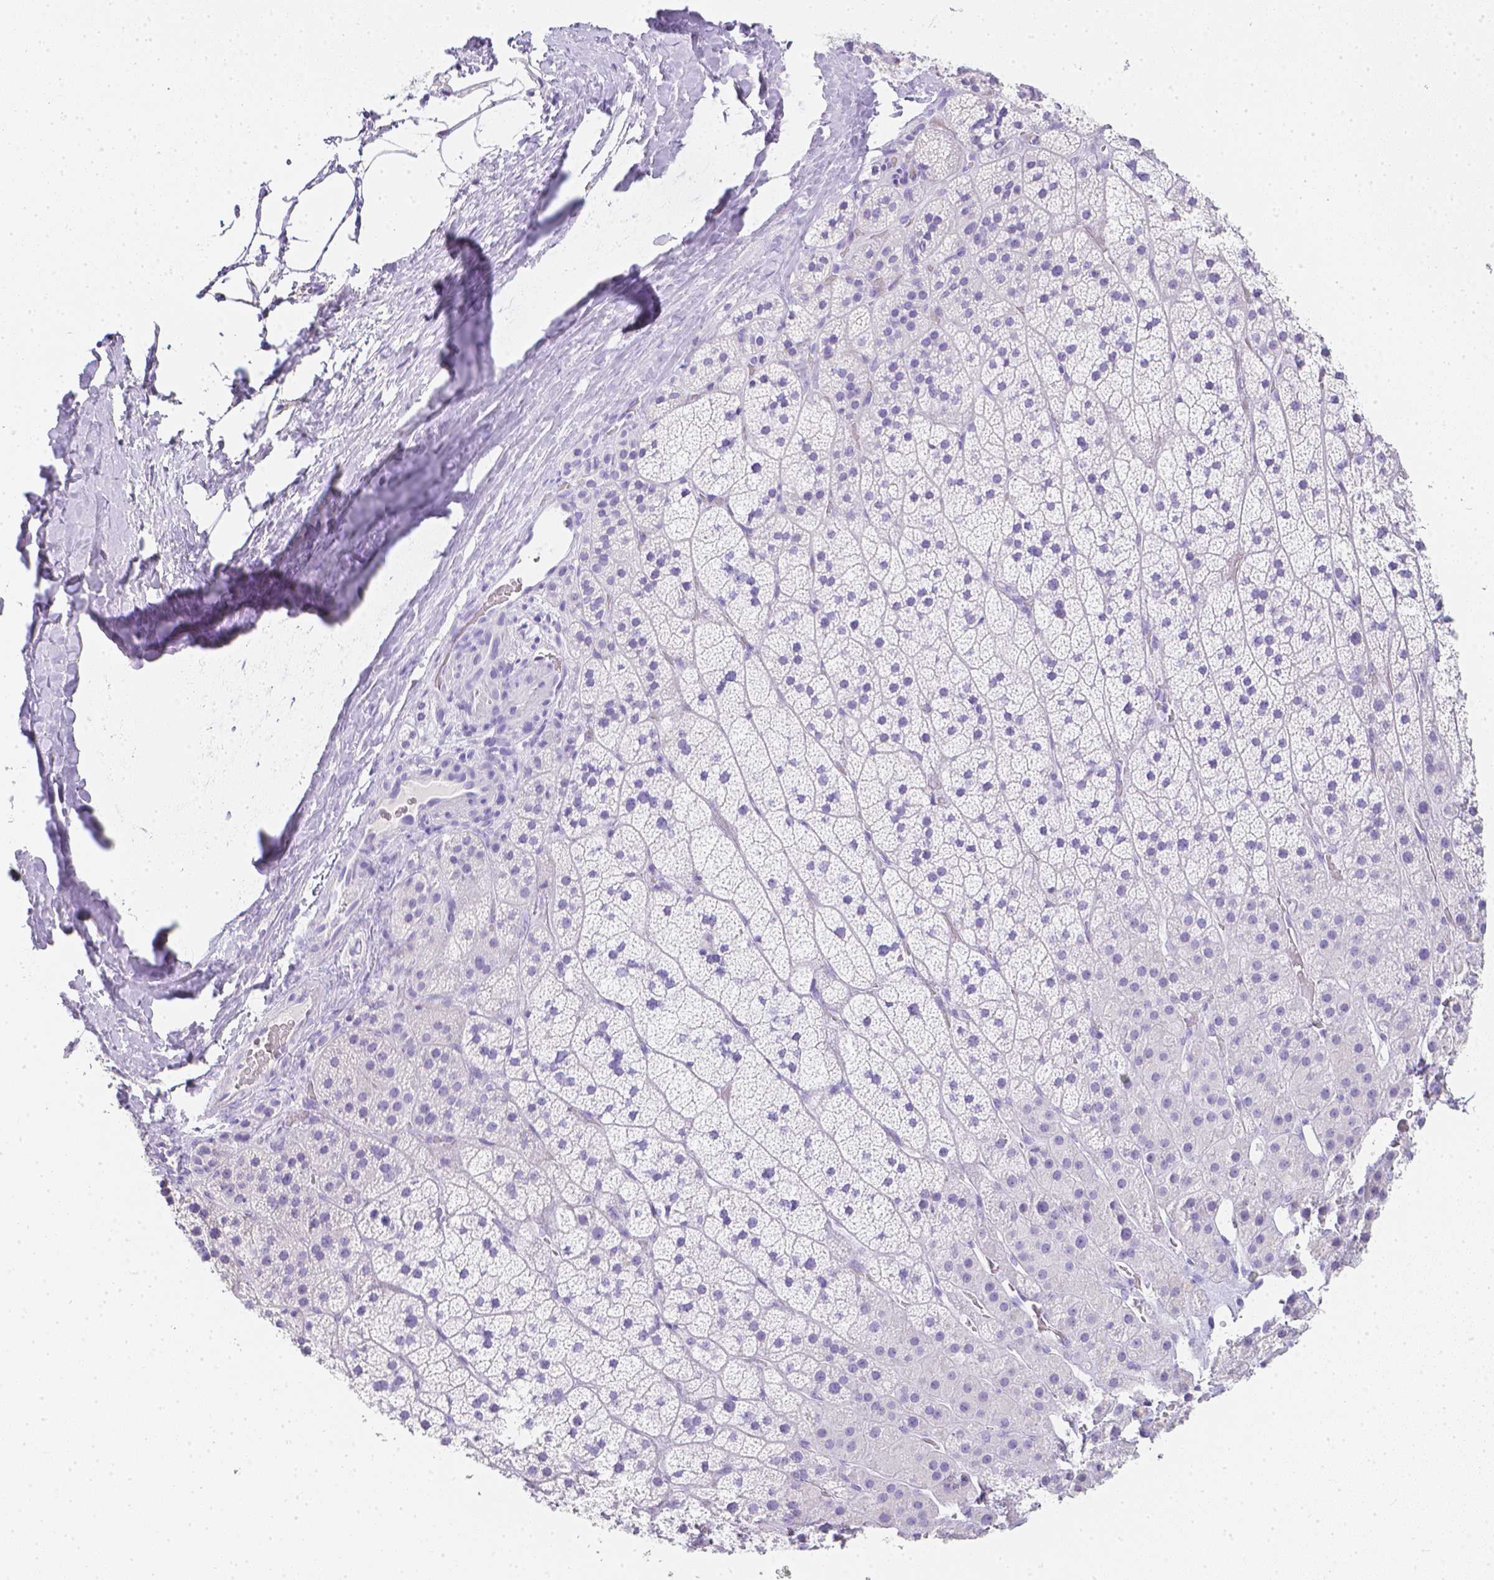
{"staining": {"intensity": "negative", "quantity": "none", "location": "none"}, "tissue": "adrenal gland", "cell_type": "Glandular cells", "image_type": "normal", "snomed": [{"axis": "morphology", "description": "Normal tissue, NOS"}, {"axis": "topography", "description": "Adrenal gland"}], "caption": "Histopathology image shows no protein expression in glandular cells of normal adrenal gland.", "gene": "LGALS4", "patient": {"sex": "male", "age": 57}}